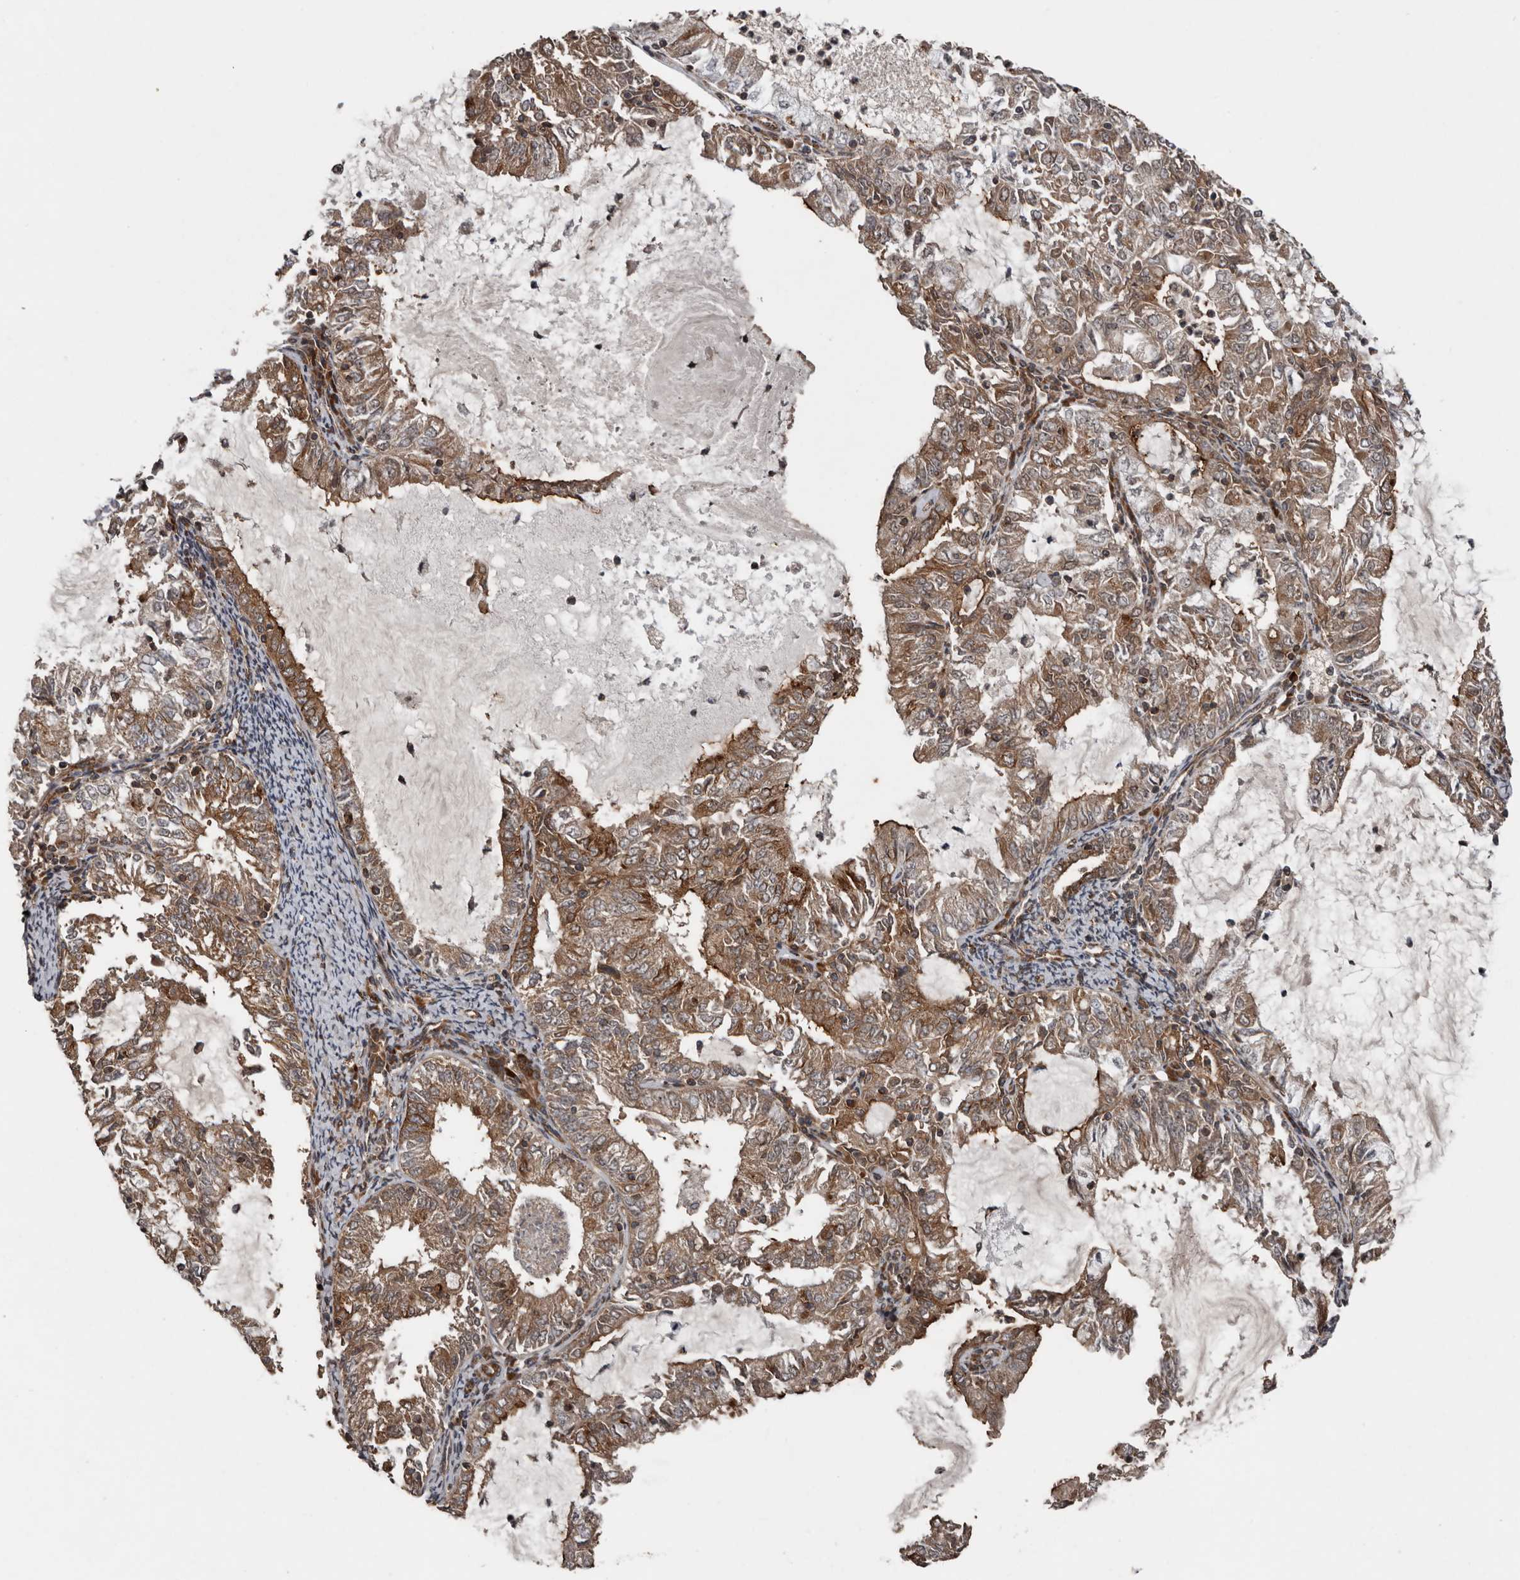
{"staining": {"intensity": "moderate", "quantity": ">75%", "location": "cytoplasmic/membranous"}, "tissue": "endometrial cancer", "cell_type": "Tumor cells", "image_type": "cancer", "snomed": [{"axis": "morphology", "description": "Adenocarcinoma, NOS"}, {"axis": "topography", "description": "Endometrium"}], "caption": "Immunohistochemical staining of endometrial cancer demonstrates medium levels of moderate cytoplasmic/membranous protein expression in approximately >75% of tumor cells. Immunohistochemistry stains the protein of interest in brown and the nuclei are stained blue.", "gene": "CCDC190", "patient": {"sex": "female", "age": 57}}